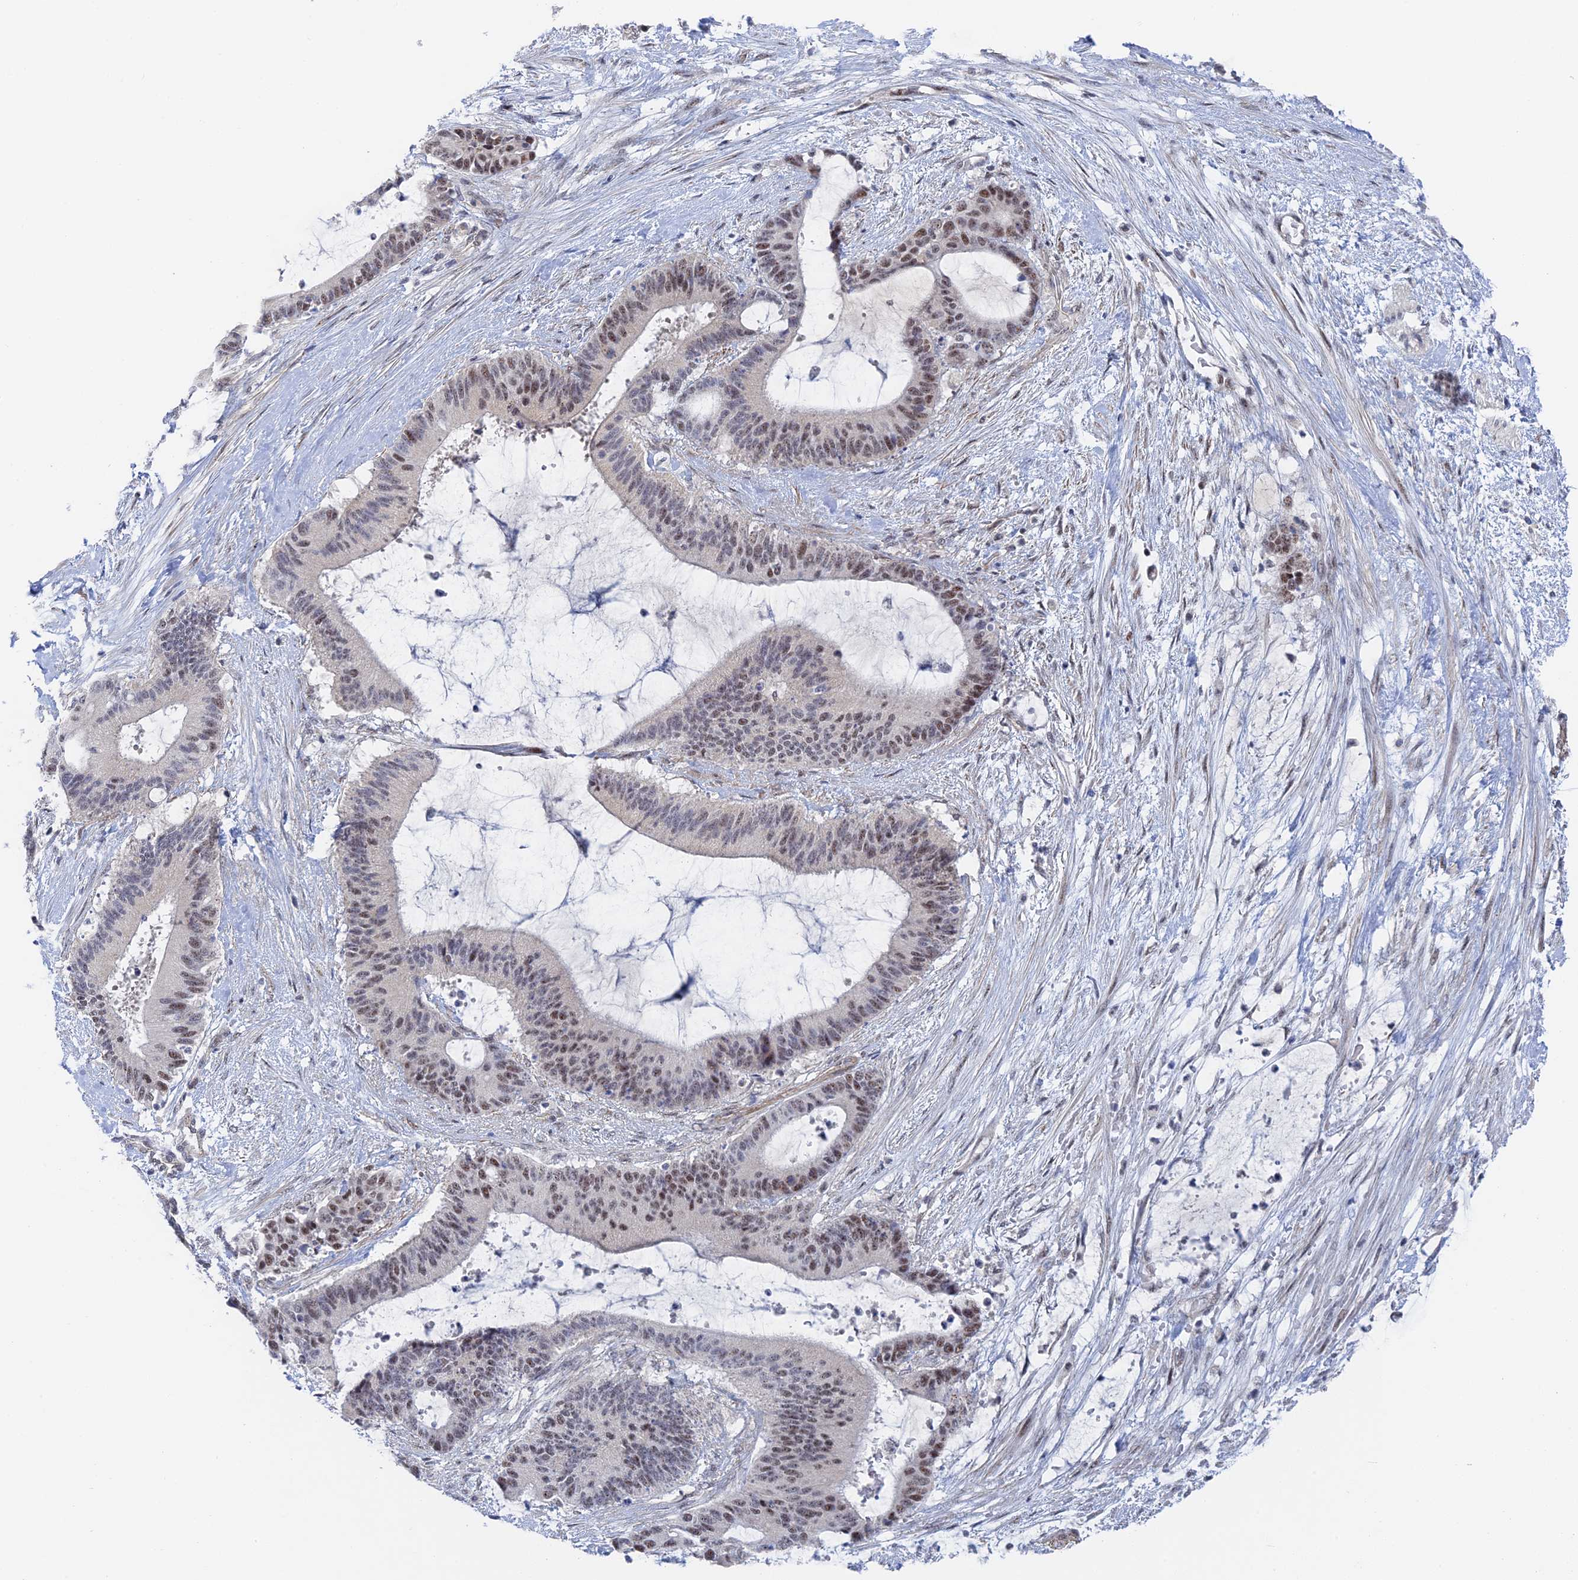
{"staining": {"intensity": "moderate", "quantity": "25%-75%", "location": "nuclear"}, "tissue": "liver cancer", "cell_type": "Tumor cells", "image_type": "cancer", "snomed": [{"axis": "morphology", "description": "Normal tissue, NOS"}, {"axis": "morphology", "description": "Cholangiocarcinoma"}, {"axis": "topography", "description": "Liver"}, {"axis": "topography", "description": "Peripheral nerve tissue"}], "caption": "Human liver cholangiocarcinoma stained with a protein marker reveals moderate staining in tumor cells.", "gene": "CFAP92", "patient": {"sex": "female", "age": 73}}